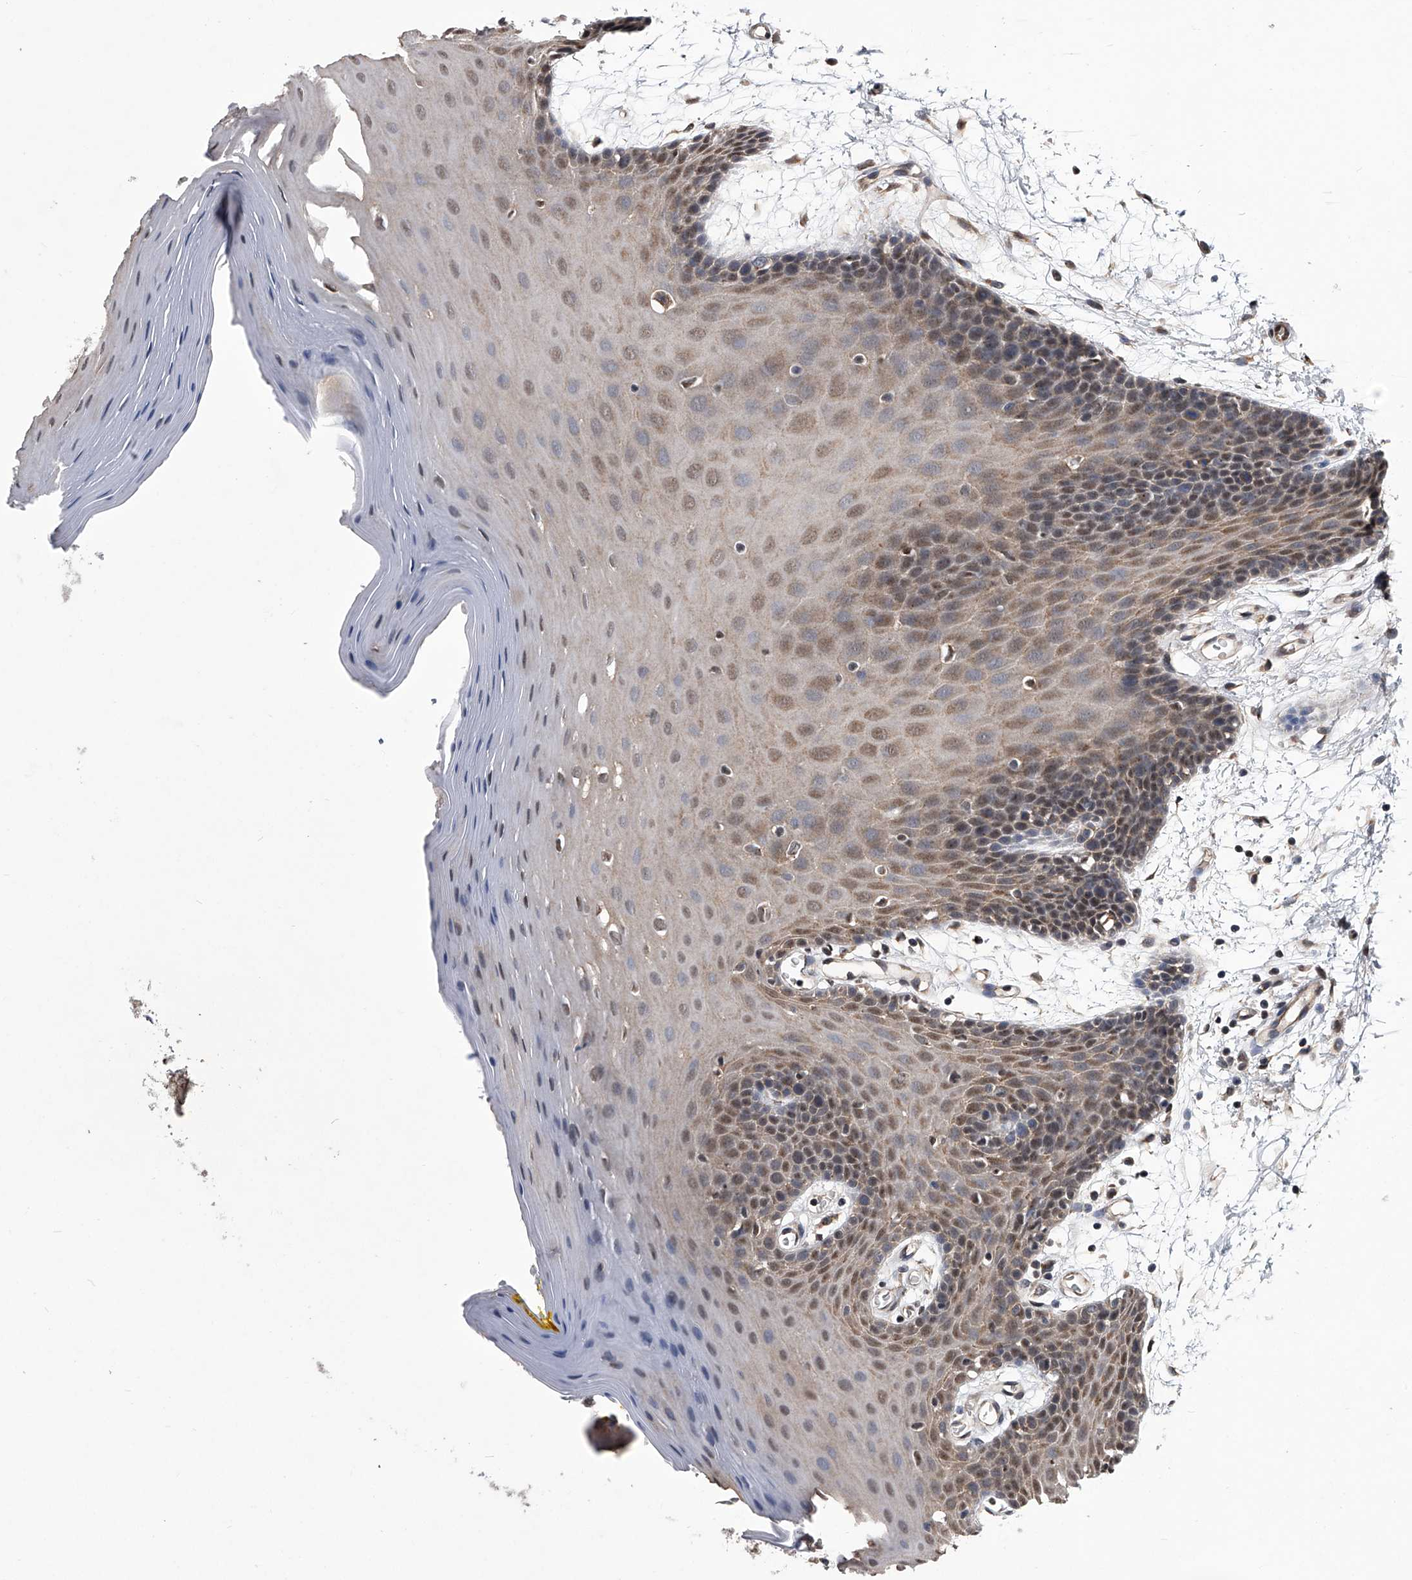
{"staining": {"intensity": "moderate", "quantity": "25%-75%", "location": "cytoplasmic/membranous,nuclear"}, "tissue": "oral mucosa", "cell_type": "Squamous epithelial cells", "image_type": "normal", "snomed": [{"axis": "morphology", "description": "Normal tissue, NOS"}, {"axis": "morphology", "description": "Squamous cell carcinoma, NOS"}, {"axis": "topography", "description": "Skeletal muscle"}, {"axis": "topography", "description": "Oral tissue"}, {"axis": "topography", "description": "Salivary gland"}, {"axis": "topography", "description": "Head-Neck"}], "caption": "Immunohistochemistry photomicrograph of normal oral mucosa stained for a protein (brown), which reveals medium levels of moderate cytoplasmic/membranous,nuclear expression in about 25%-75% of squamous epithelial cells.", "gene": "ZNF76", "patient": {"sex": "male", "age": 54}}